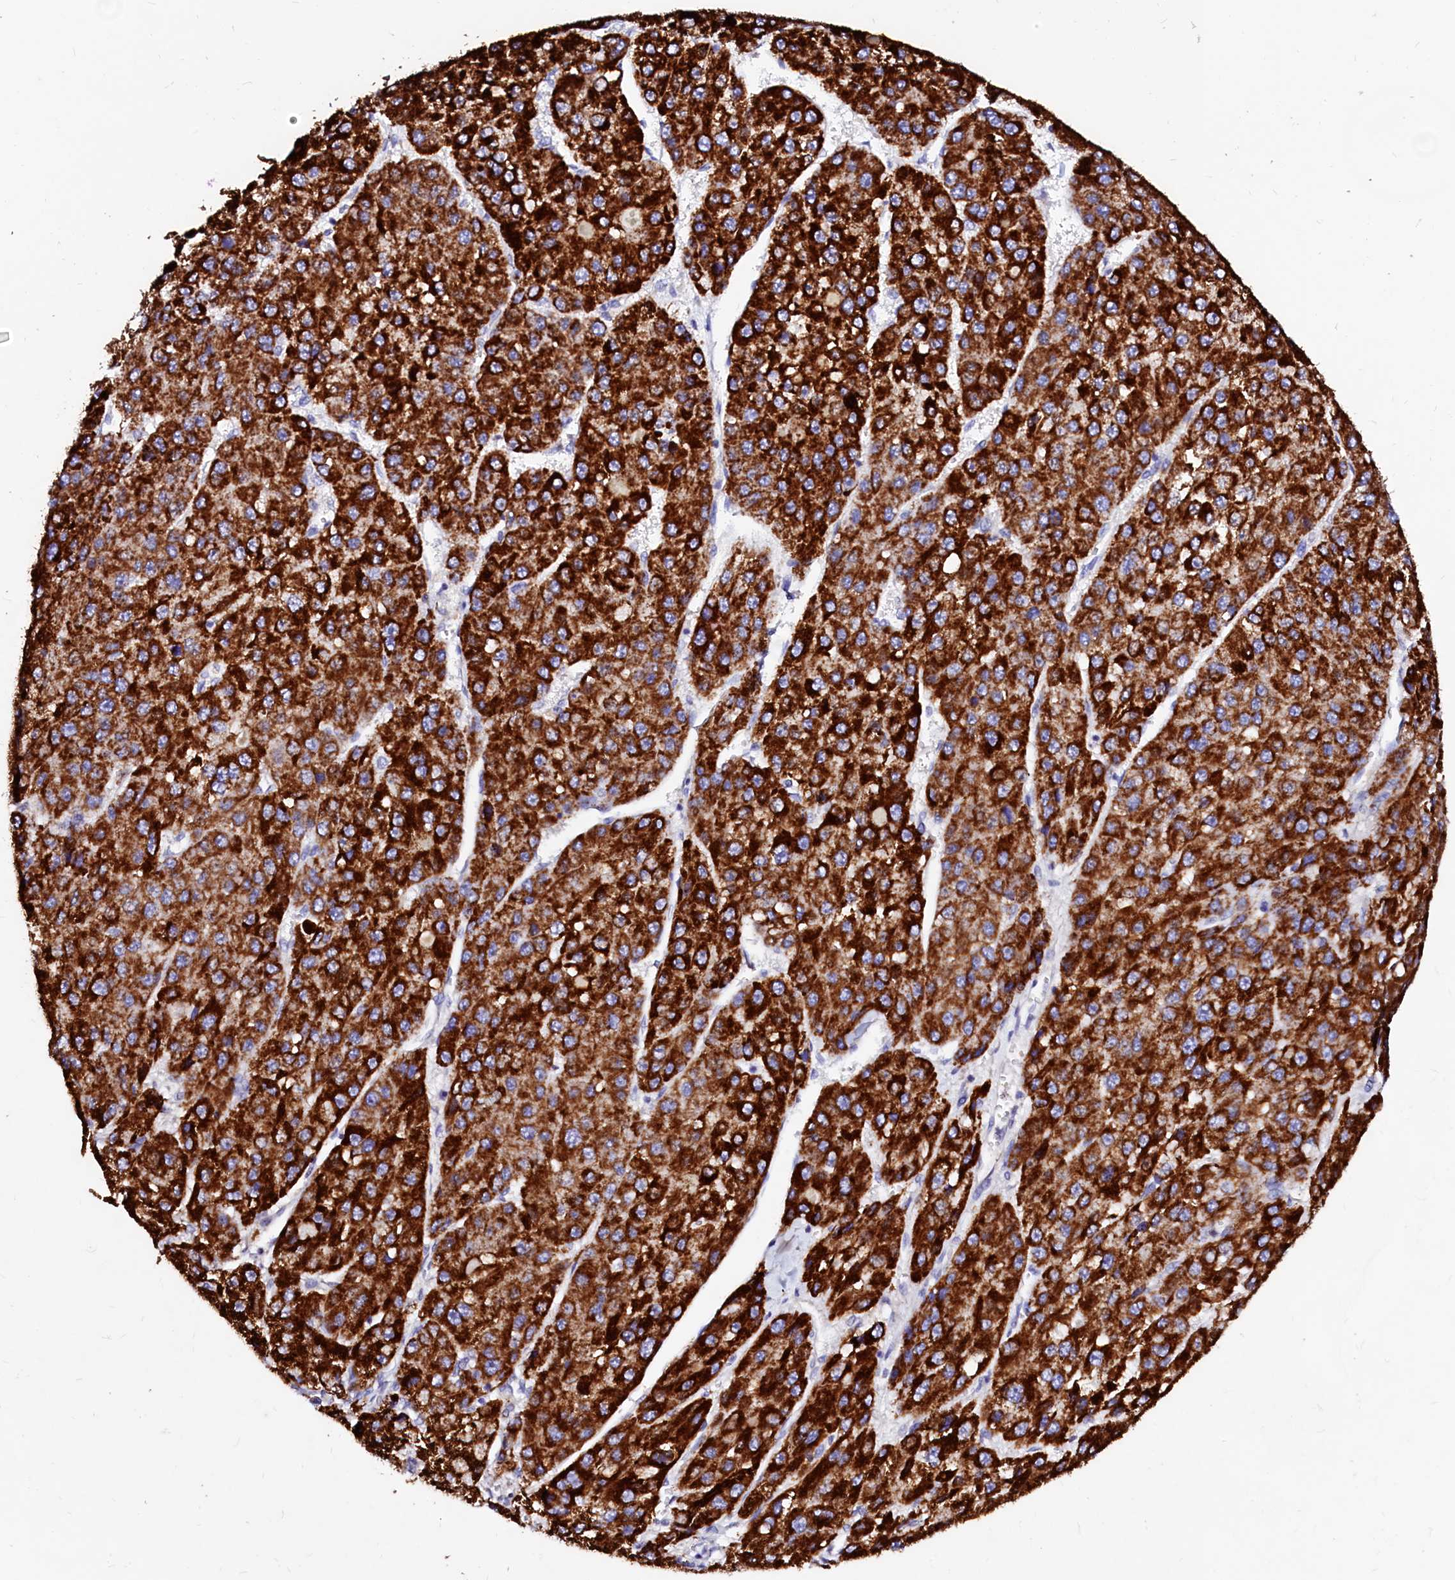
{"staining": {"intensity": "strong", "quantity": ">75%", "location": "cytoplasmic/membranous"}, "tissue": "liver cancer", "cell_type": "Tumor cells", "image_type": "cancer", "snomed": [{"axis": "morphology", "description": "Carcinoma, Hepatocellular, NOS"}, {"axis": "topography", "description": "Liver"}], "caption": "A photomicrograph of human hepatocellular carcinoma (liver) stained for a protein displays strong cytoplasmic/membranous brown staining in tumor cells. The protein is shown in brown color, while the nuclei are stained blue.", "gene": "MAOB", "patient": {"sex": "female", "age": 73}}